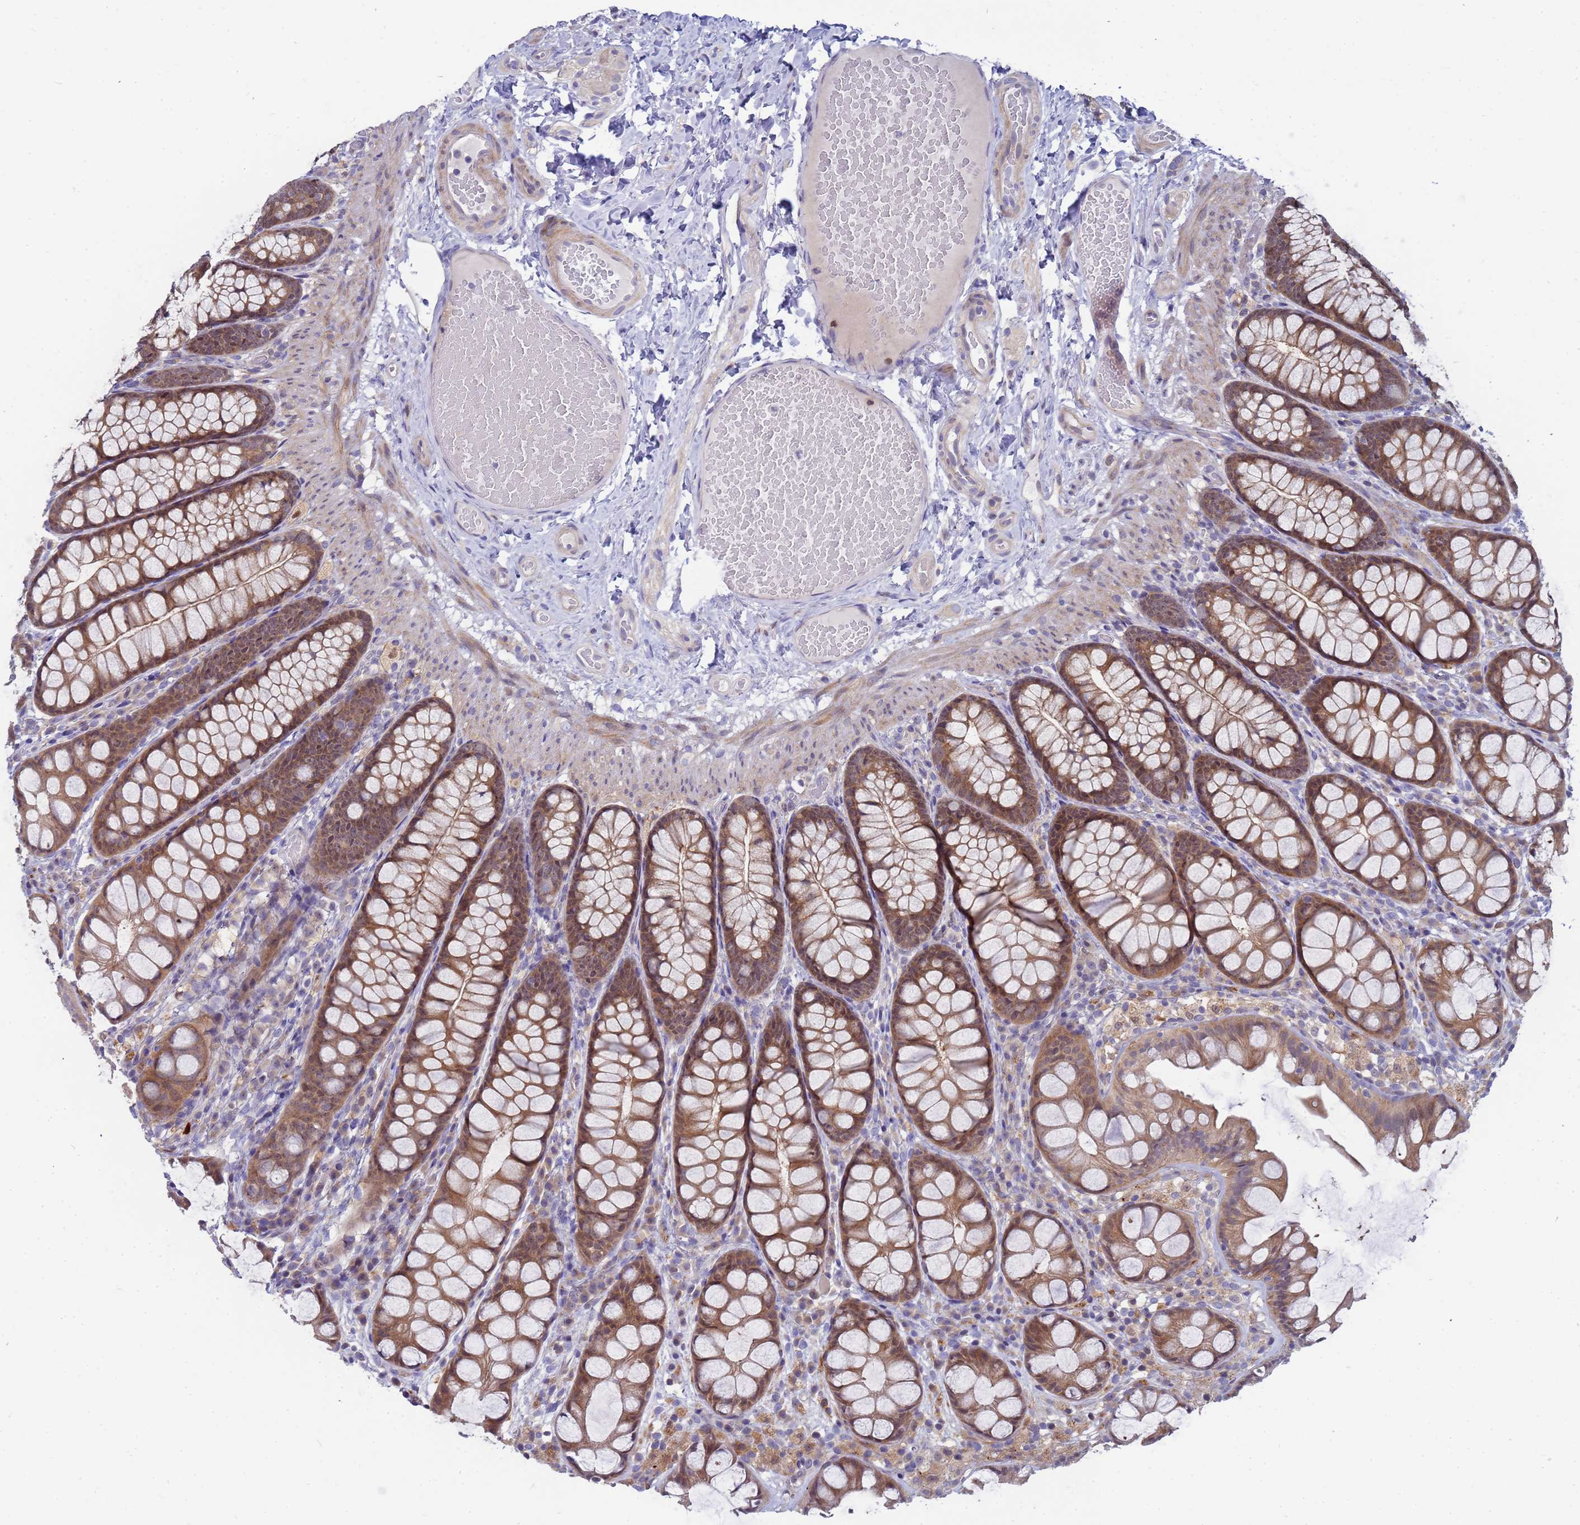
{"staining": {"intensity": "weak", "quantity": "25%-75%", "location": "cytoplasmic/membranous"}, "tissue": "colon", "cell_type": "Endothelial cells", "image_type": "normal", "snomed": [{"axis": "morphology", "description": "Normal tissue, NOS"}, {"axis": "topography", "description": "Colon"}], "caption": "High-power microscopy captured an immunohistochemistry image of benign colon, revealing weak cytoplasmic/membranous staining in approximately 25%-75% of endothelial cells. (DAB (3,3'-diaminobenzidine) = brown stain, brightfield microscopy at high magnification).", "gene": "ENOSF1", "patient": {"sex": "male", "age": 47}}